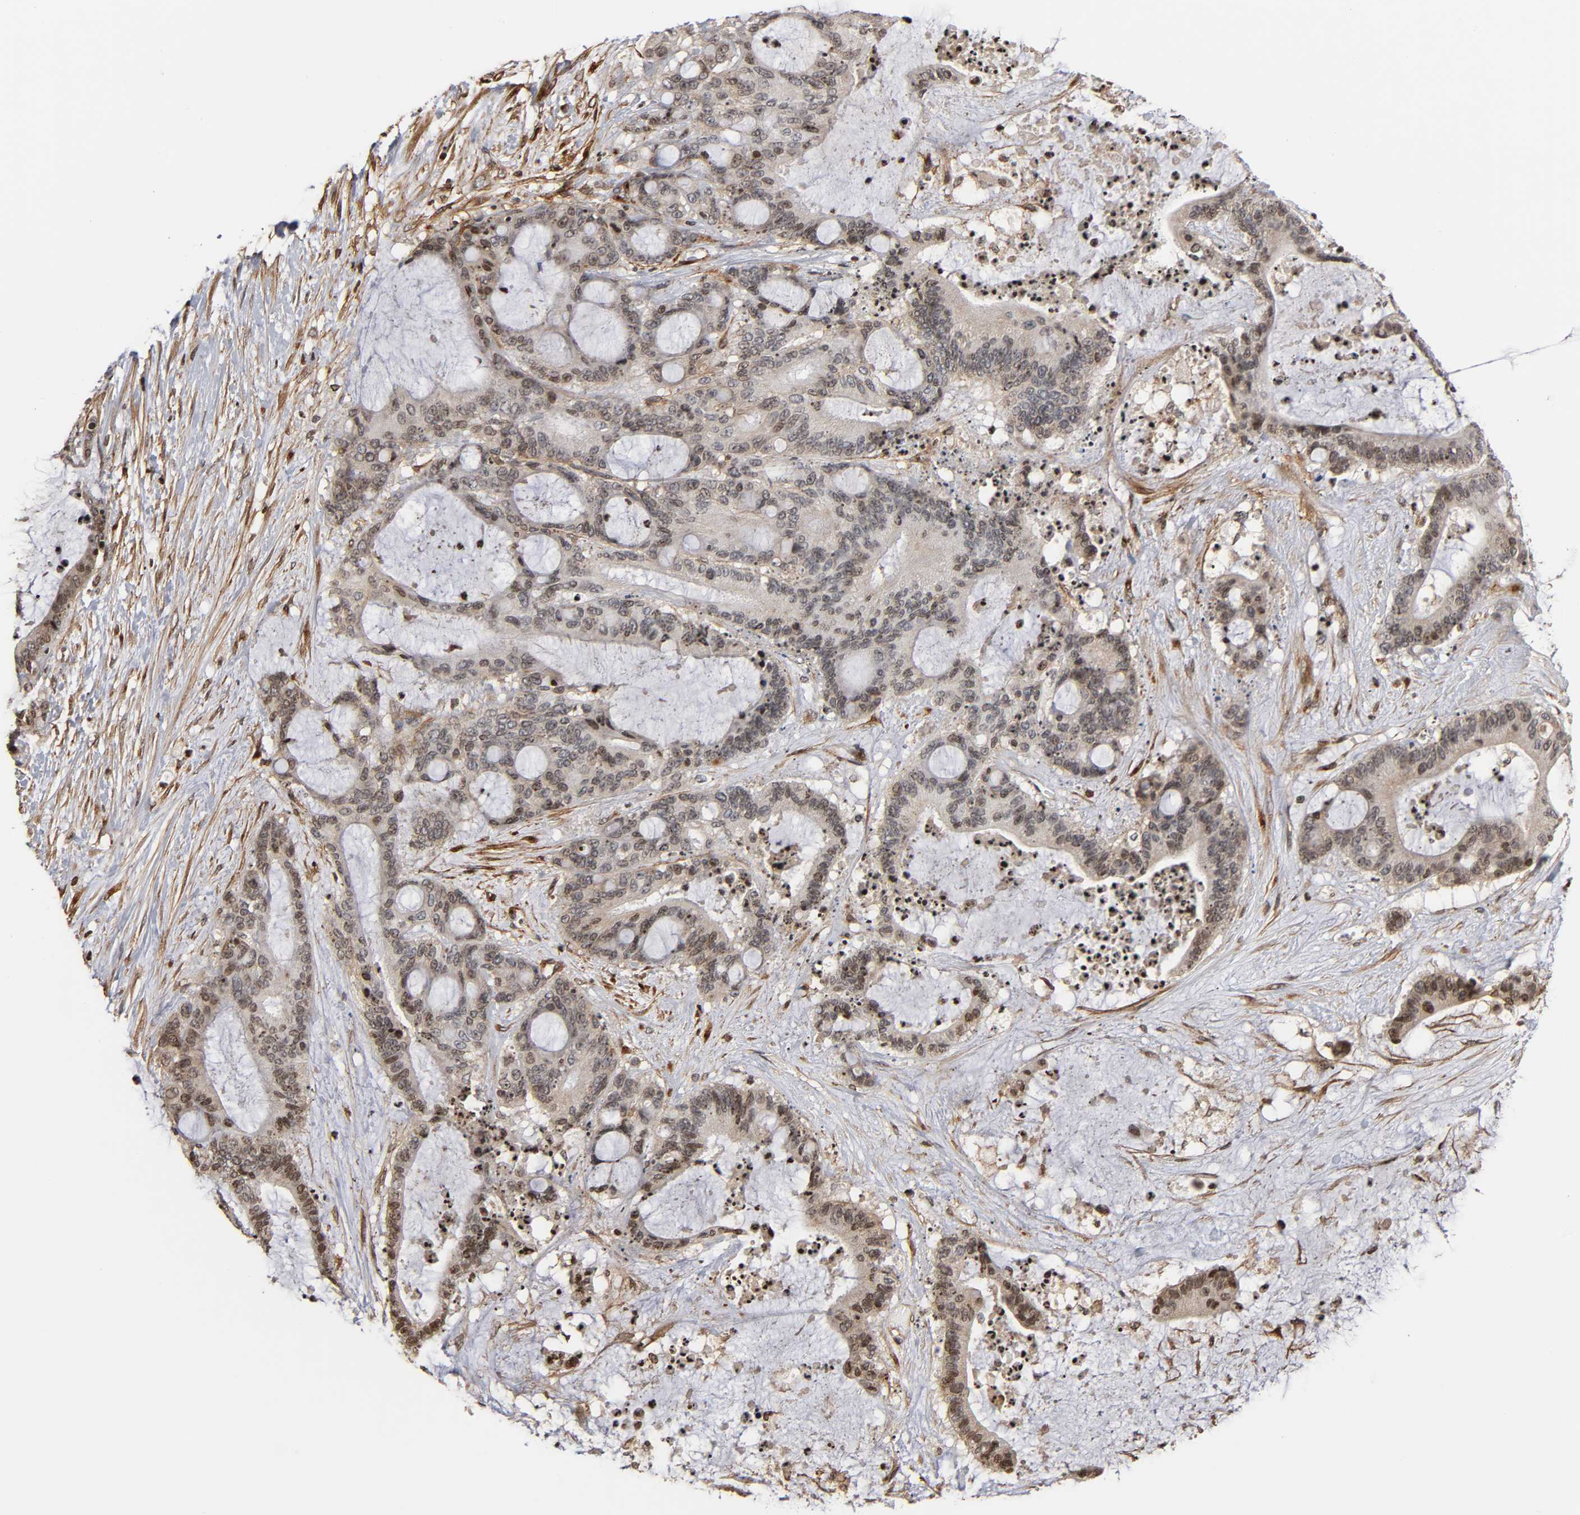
{"staining": {"intensity": "negative", "quantity": "none", "location": "none"}, "tissue": "liver cancer", "cell_type": "Tumor cells", "image_type": "cancer", "snomed": [{"axis": "morphology", "description": "Cholangiocarcinoma"}, {"axis": "topography", "description": "Liver"}], "caption": "Tumor cells are negative for protein expression in human cholangiocarcinoma (liver).", "gene": "ITGAV", "patient": {"sex": "female", "age": 73}}